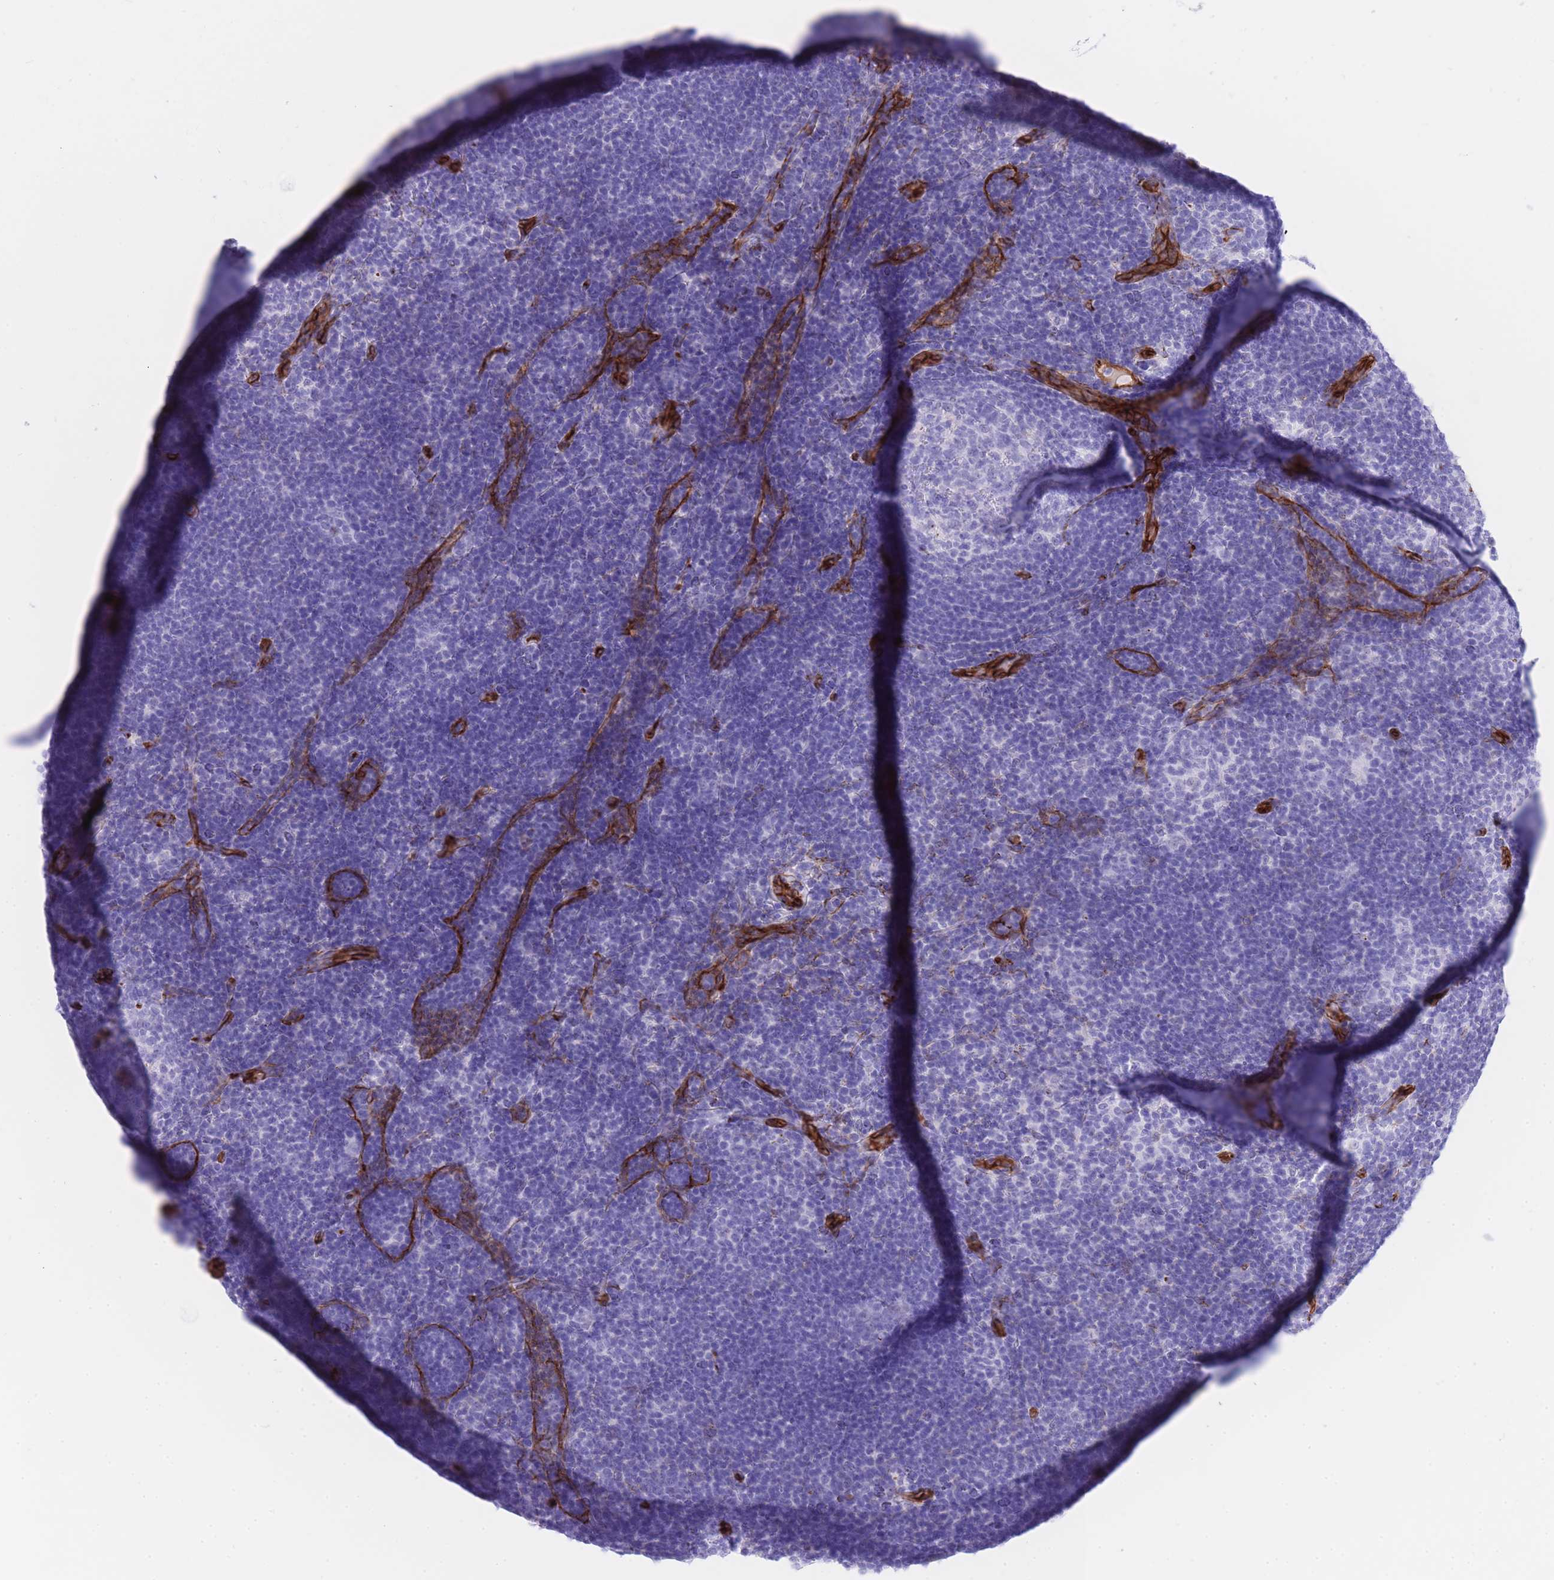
{"staining": {"intensity": "negative", "quantity": "none", "location": "none"}, "tissue": "lymphoma", "cell_type": "Tumor cells", "image_type": "cancer", "snomed": [{"axis": "morphology", "description": "Hodgkin's disease, NOS"}, {"axis": "topography", "description": "Lymph node"}], "caption": "This is an IHC photomicrograph of human Hodgkin's disease. There is no positivity in tumor cells.", "gene": "CAVIN1", "patient": {"sex": "female", "age": 57}}